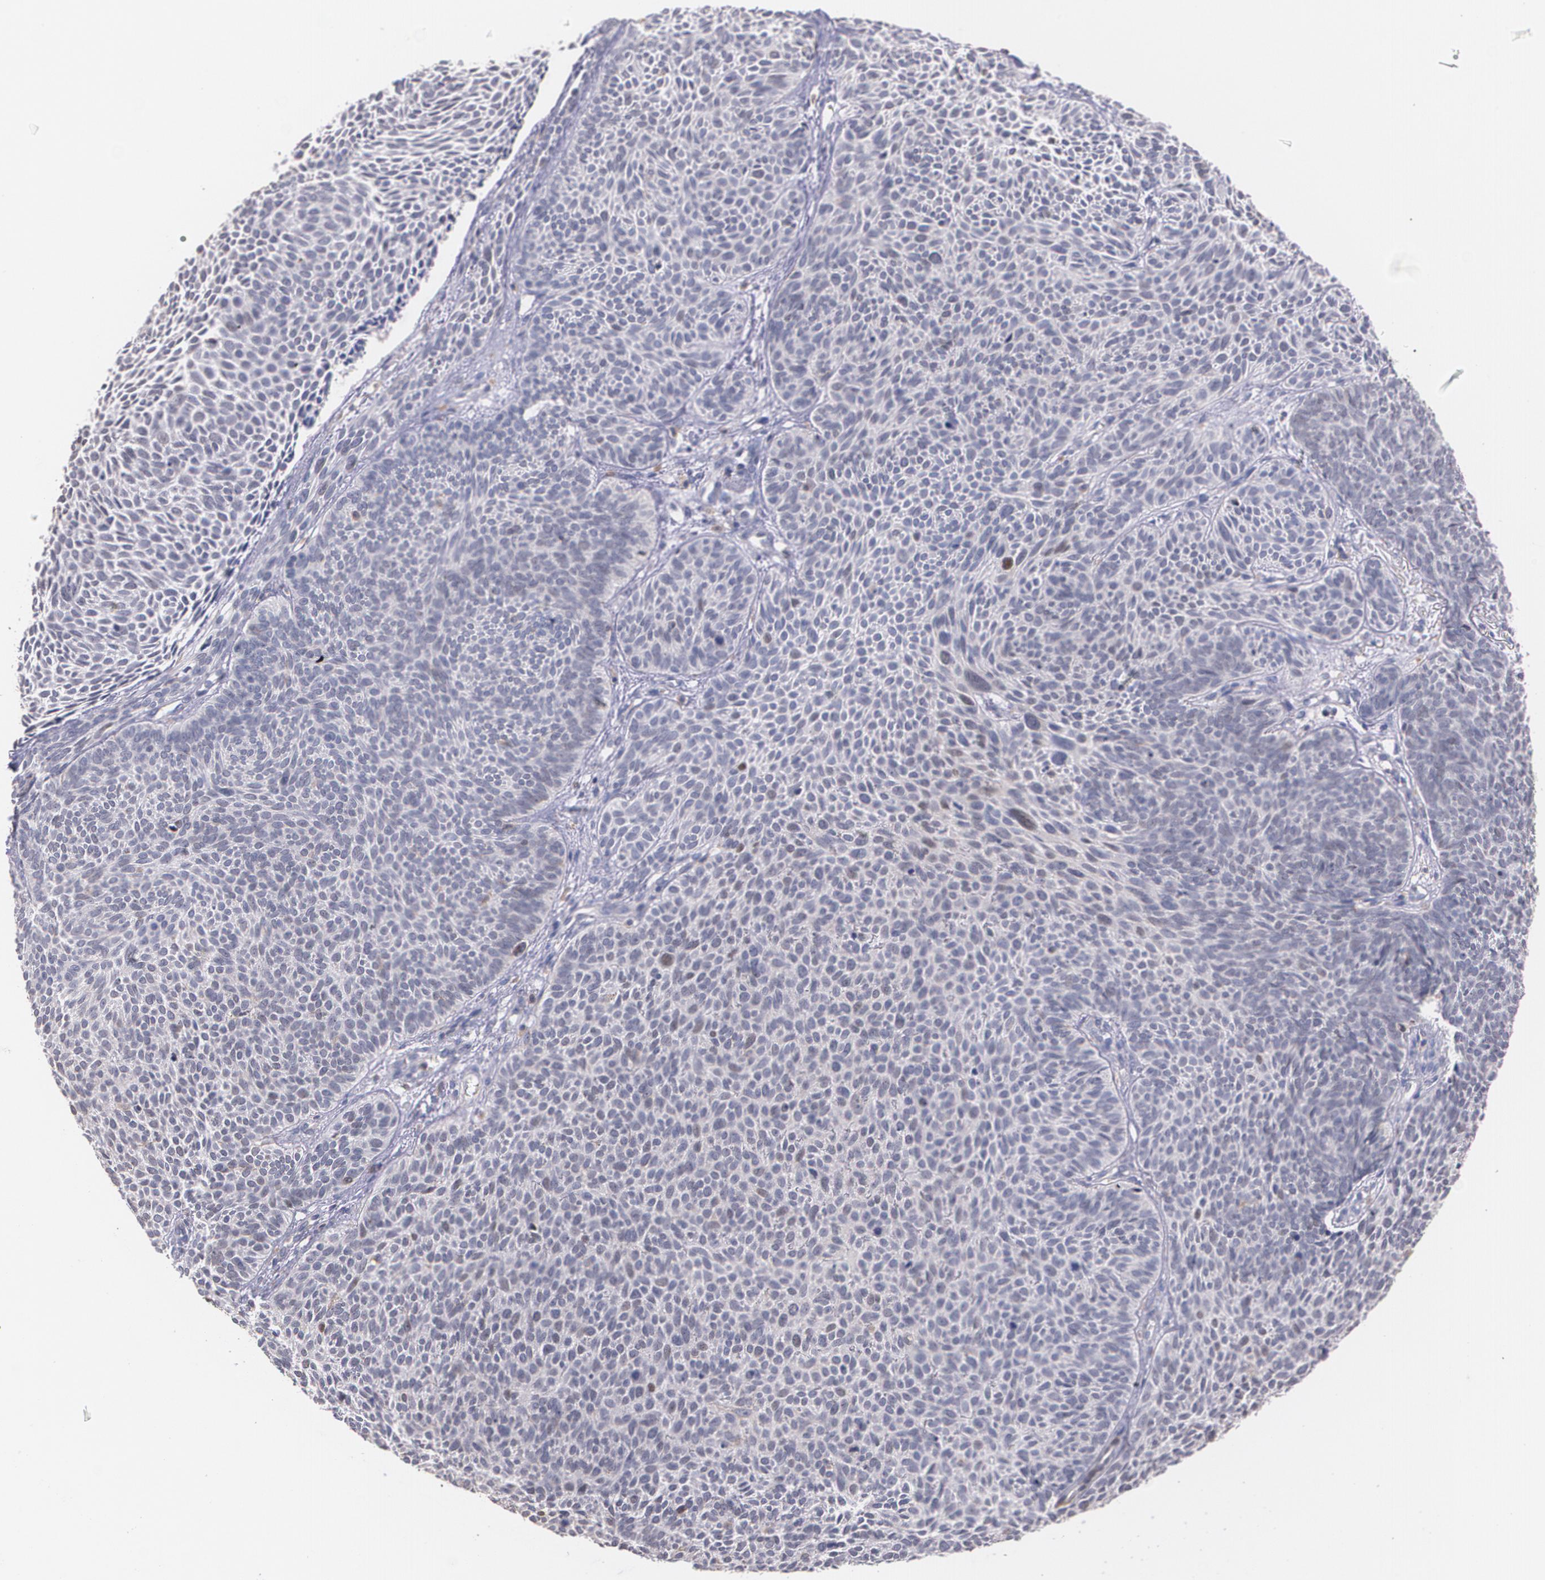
{"staining": {"intensity": "weak", "quantity": "<25%", "location": "nuclear"}, "tissue": "skin cancer", "cell_type": "Tumor cells", "image_type": "cancer", "snomed": [{"axis": "morphology", "description": "Basal cell carcinoma"}, {"axis": "topography", "description": "Skin"}], "caption": "Protein analysis of skin basal cell carcinoma displays no significant expression in tumor cells.", "gene": "ATF3", "patient": {"sex": "male", "age": 84}}